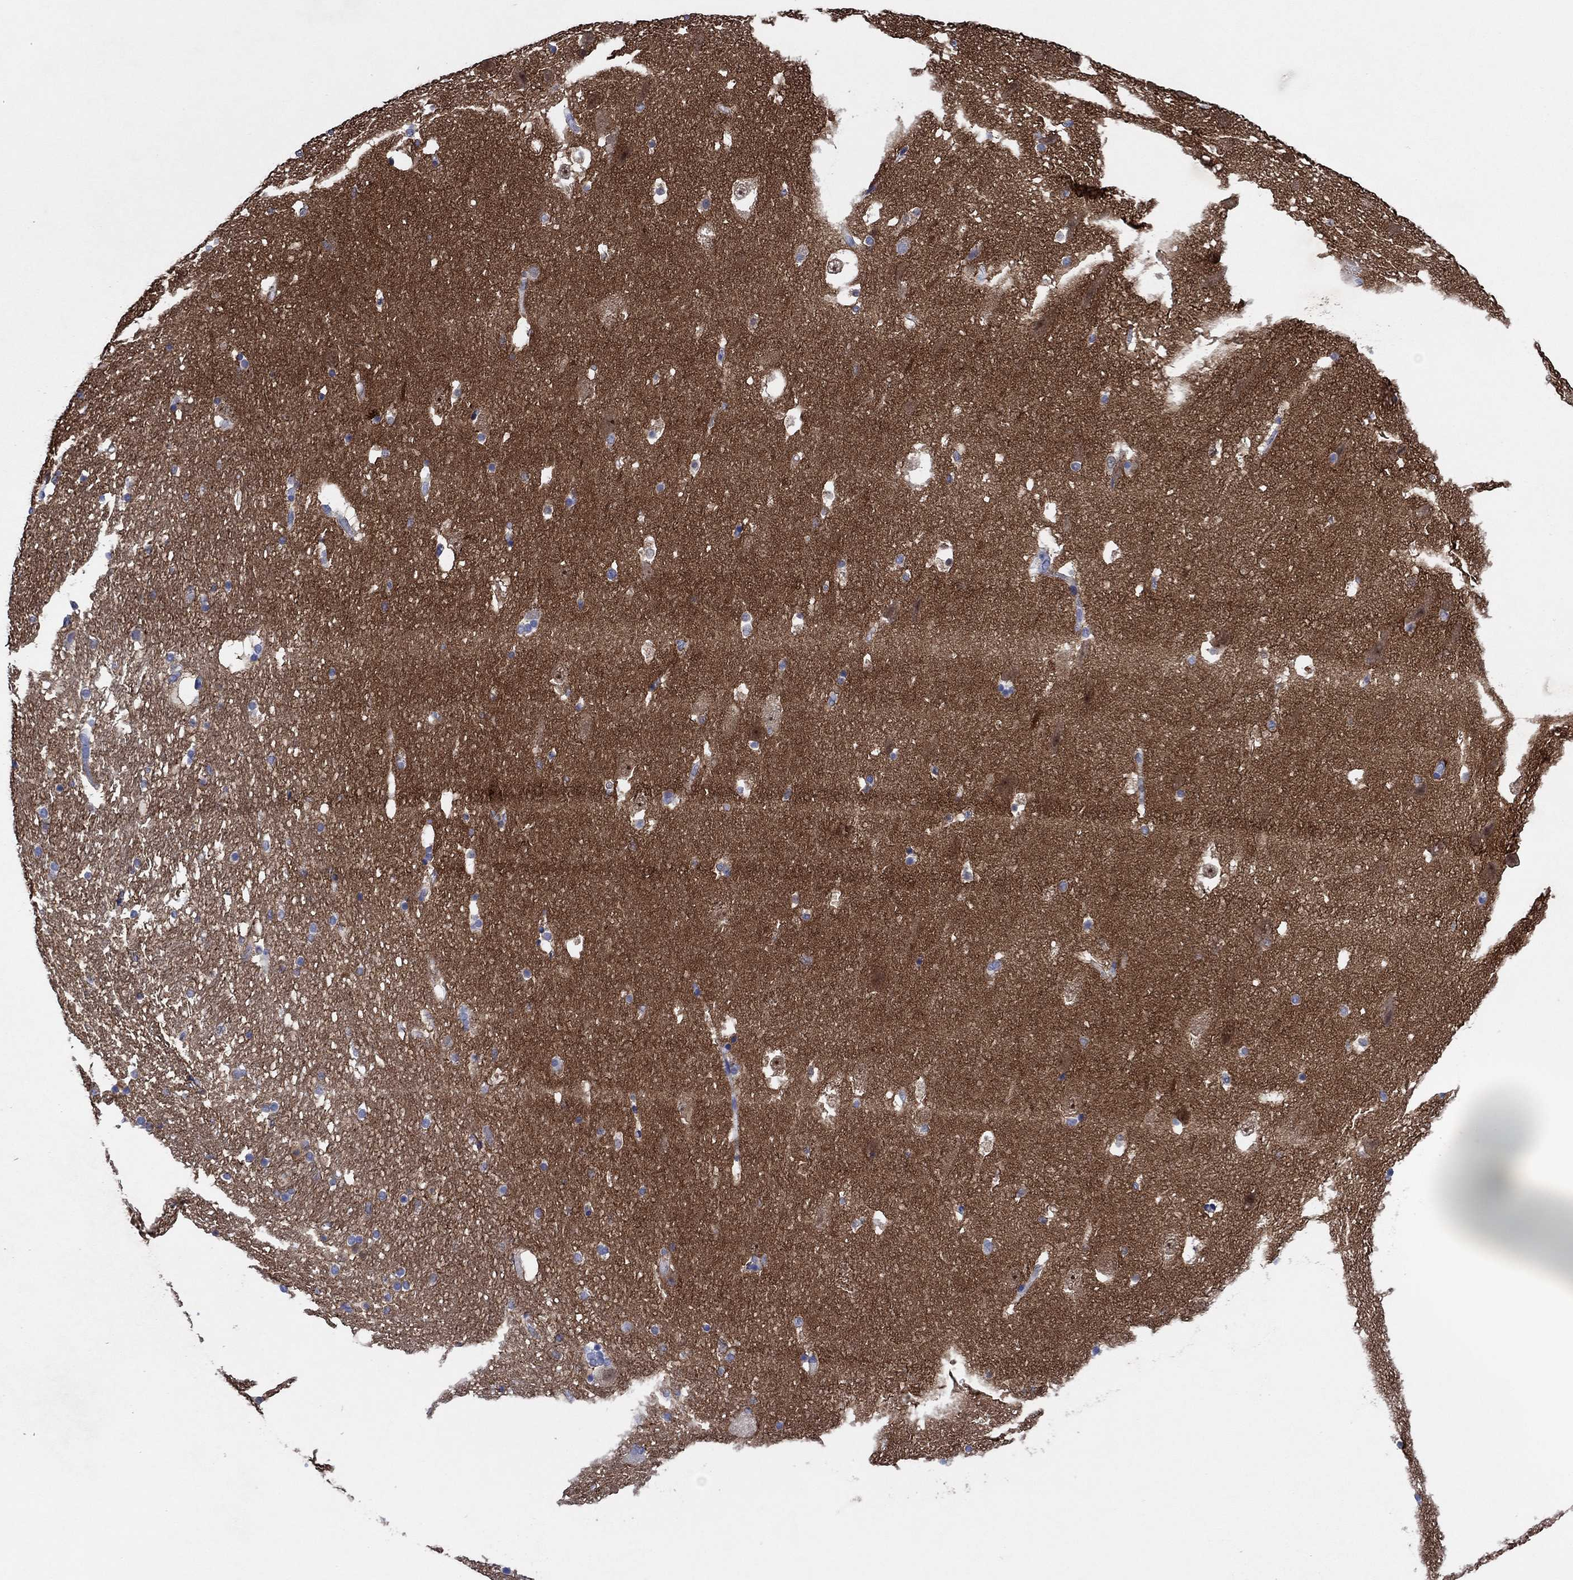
{"staining": {"intensity": "negative", "quantity": "none", "location": "none"}, "tissue": "hippocampus", "cell_type": "Glial cells", "image_type": "normal", "snomed": [{"axis": "morphology", "description": "Normal tissue, NOS"}, {"axis": "topography", "description": "Hippocampus"}], "caption": "The micrograph exhibits no staining of glial cells in unremarkable hippocampus.", "gene": "CPNE6", "patient": {"sex": "male", "age": 51}}